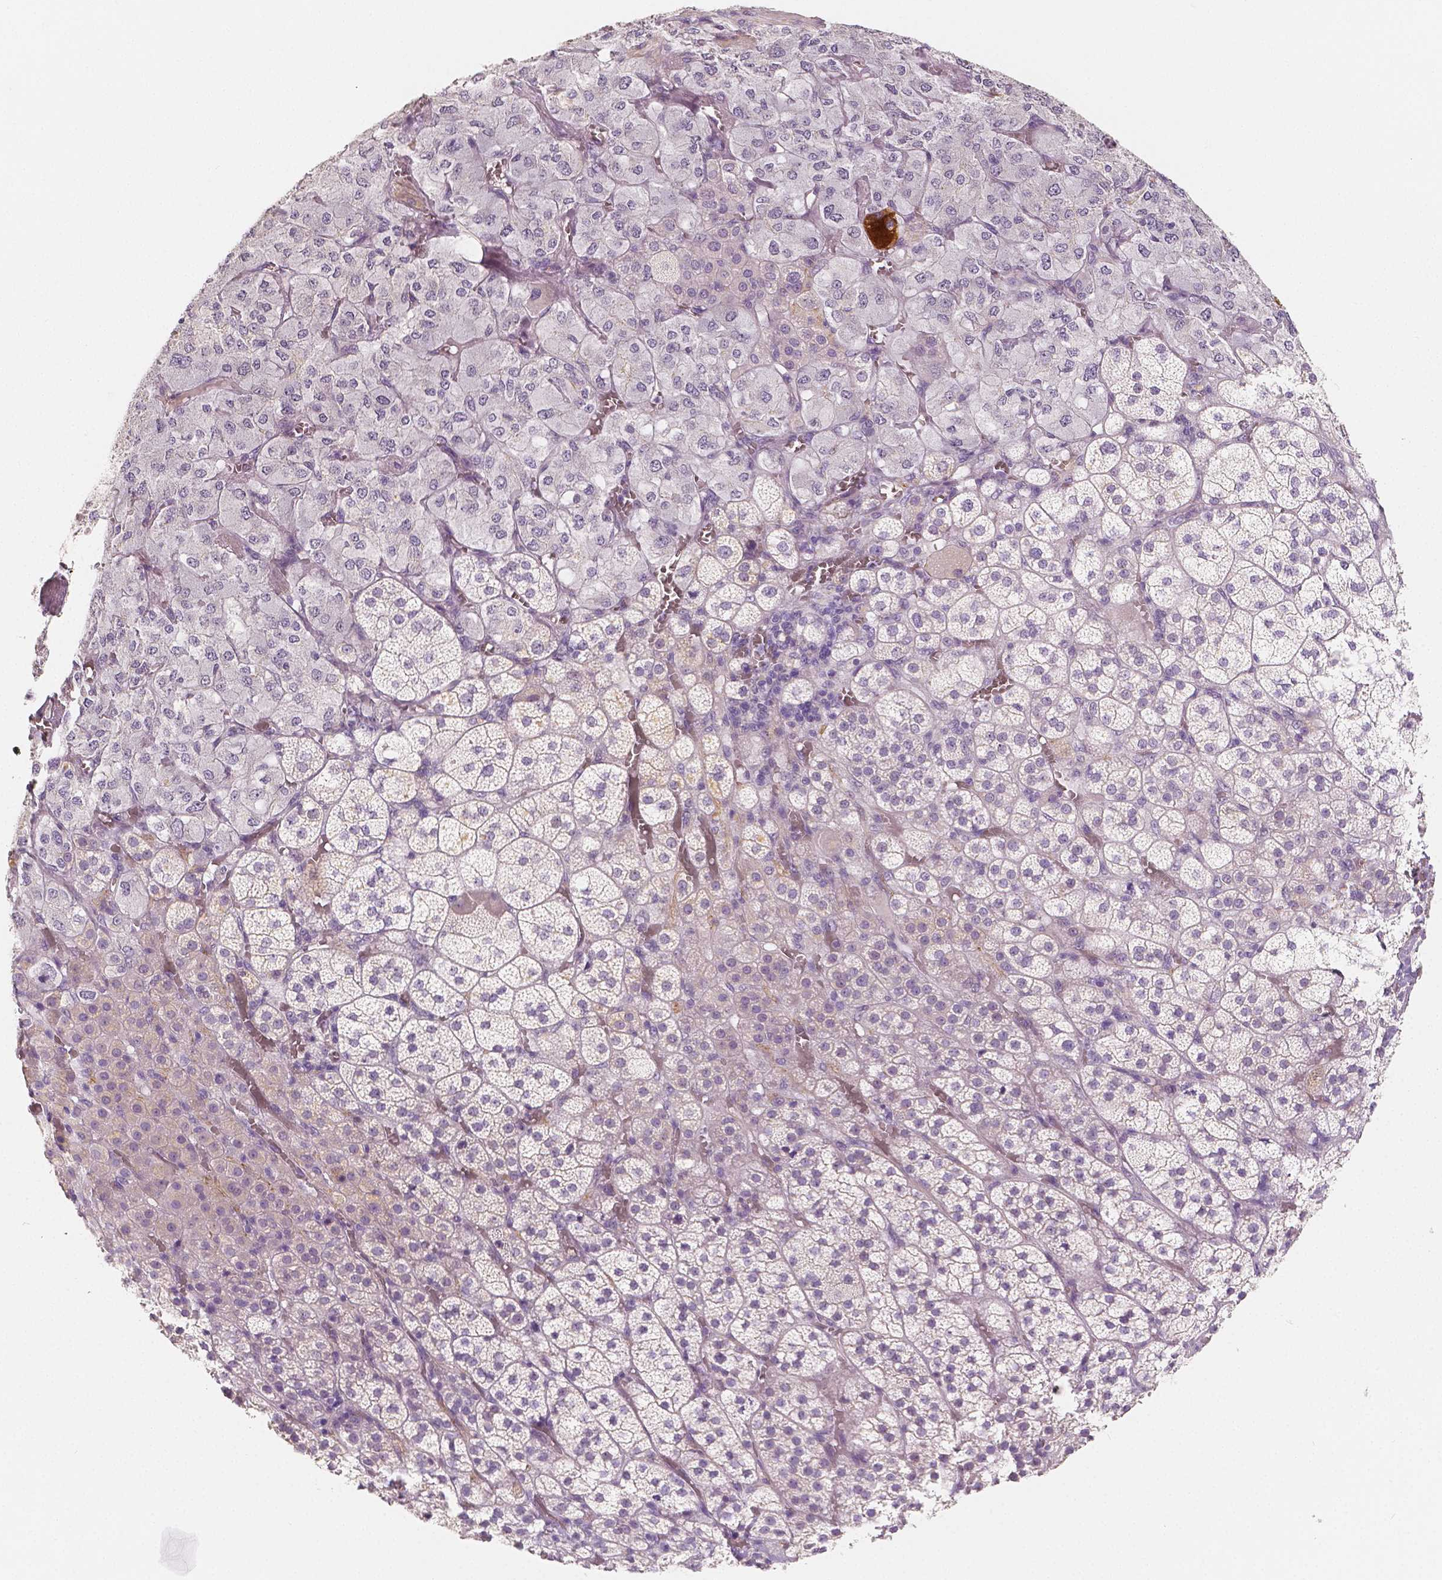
{"staining": {"intensity": "negative", "quantity": "none", "location": "none"}, "tissue": "adrenal gland", "cell_type": "Glandular cells", "image_type": "normal", "snomed": [{"axis": "morphology", "description": "Normal tissue, NOS"}, {"axis": "topography", "description": "Adrenal gland"}], "caption": "A histopathology image of adrenal gland stained for a protein exhibits no brown staining in glandular cells. (DAB immunohistochemistry, high magnification).", "gene": "NECAB2", "patient": {"sex": "female", "age": 60}}